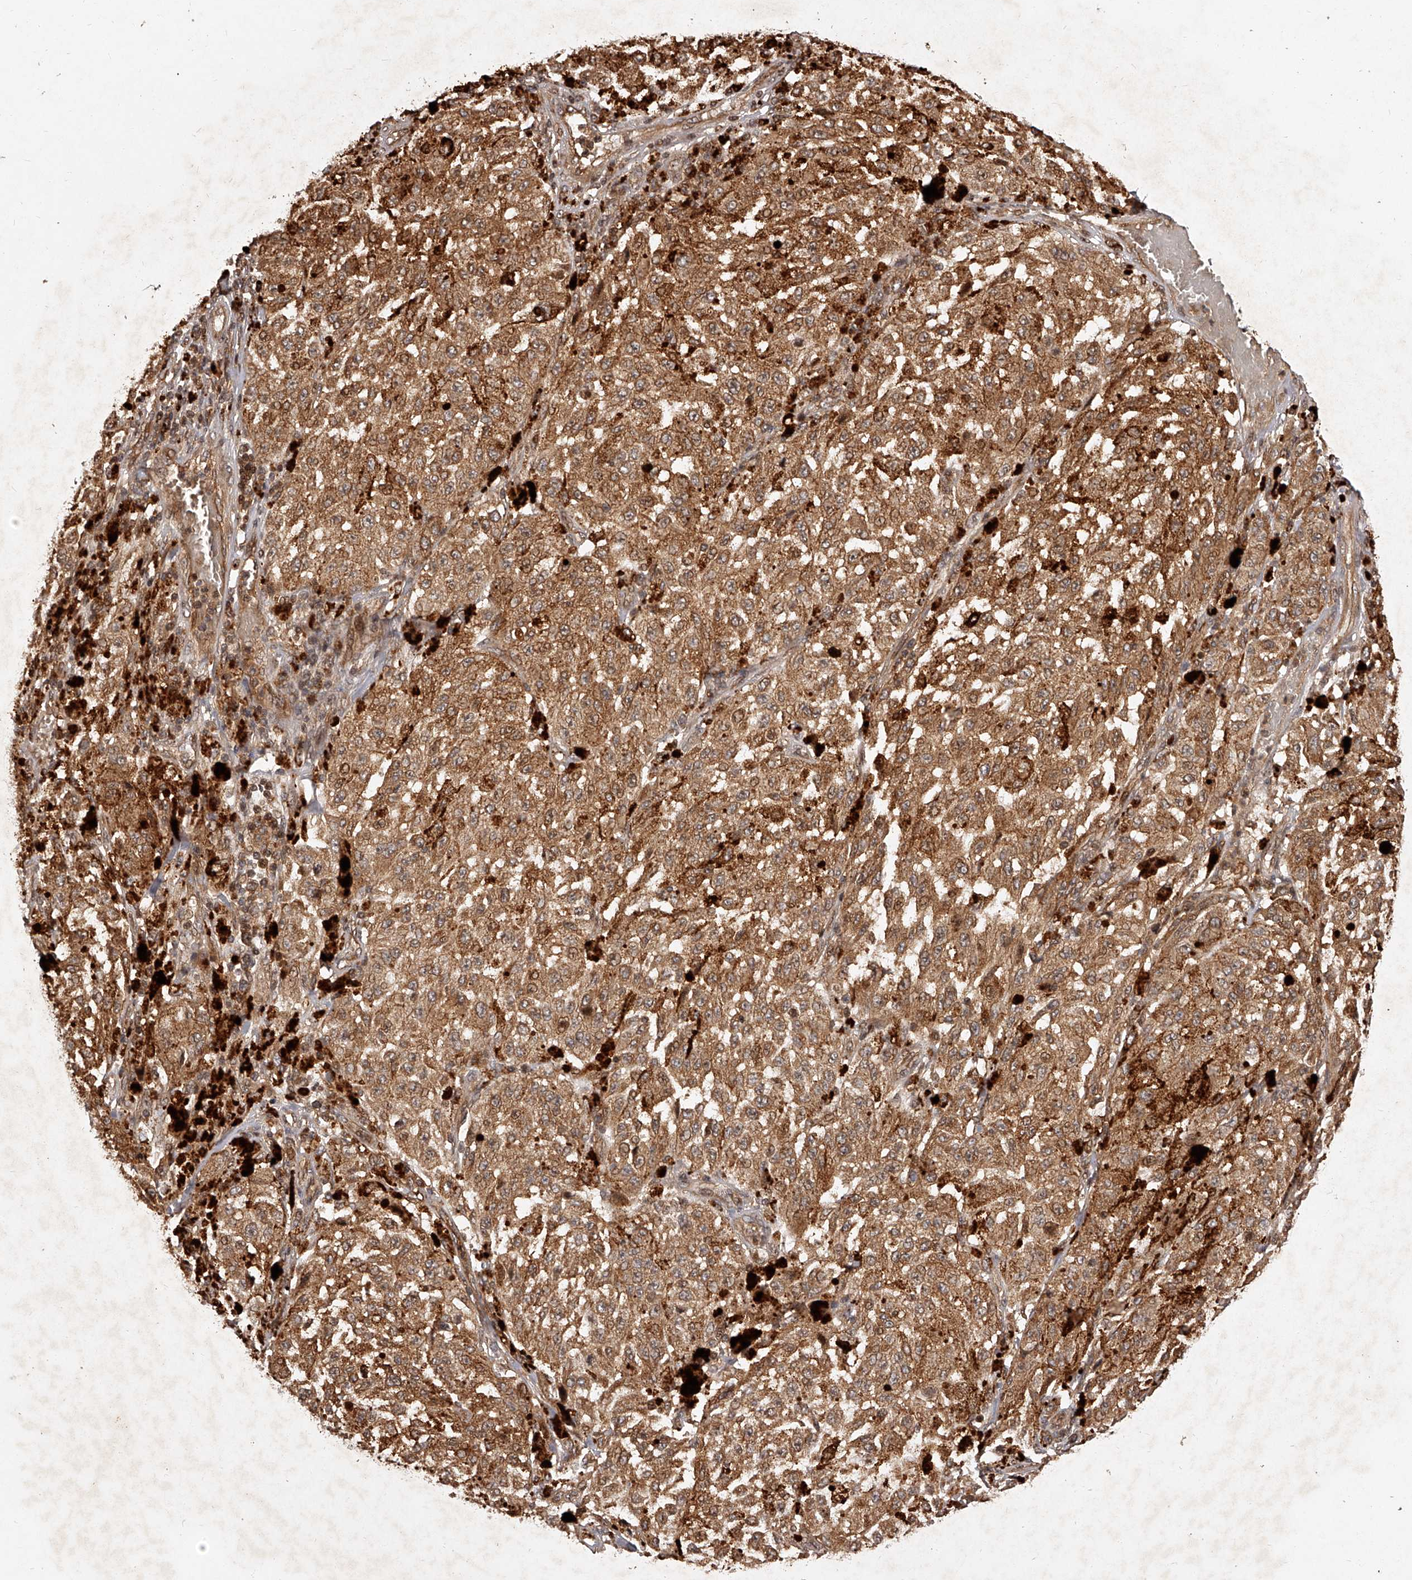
{"staining": {"intensity": "moderate", "quantity": ">75%", "location": "cytoplasmic/membranous"}, "tissue": "melanoma", "cell_type": "Tumor cells", "image_type": "cancer", "snomed": [{"axis": "morphology", "description": "Malignant melanoma, NOS"}, {"axis": "topography", "description": "Skin"}], "caption": "Human melanoma stained with a brown dye exhibits moderate cytoplasmic/membranous positive expression in about >75% of tumor cells.", "gene": "CRYZL1", "patient": {"sex": "female", "age": 64}}